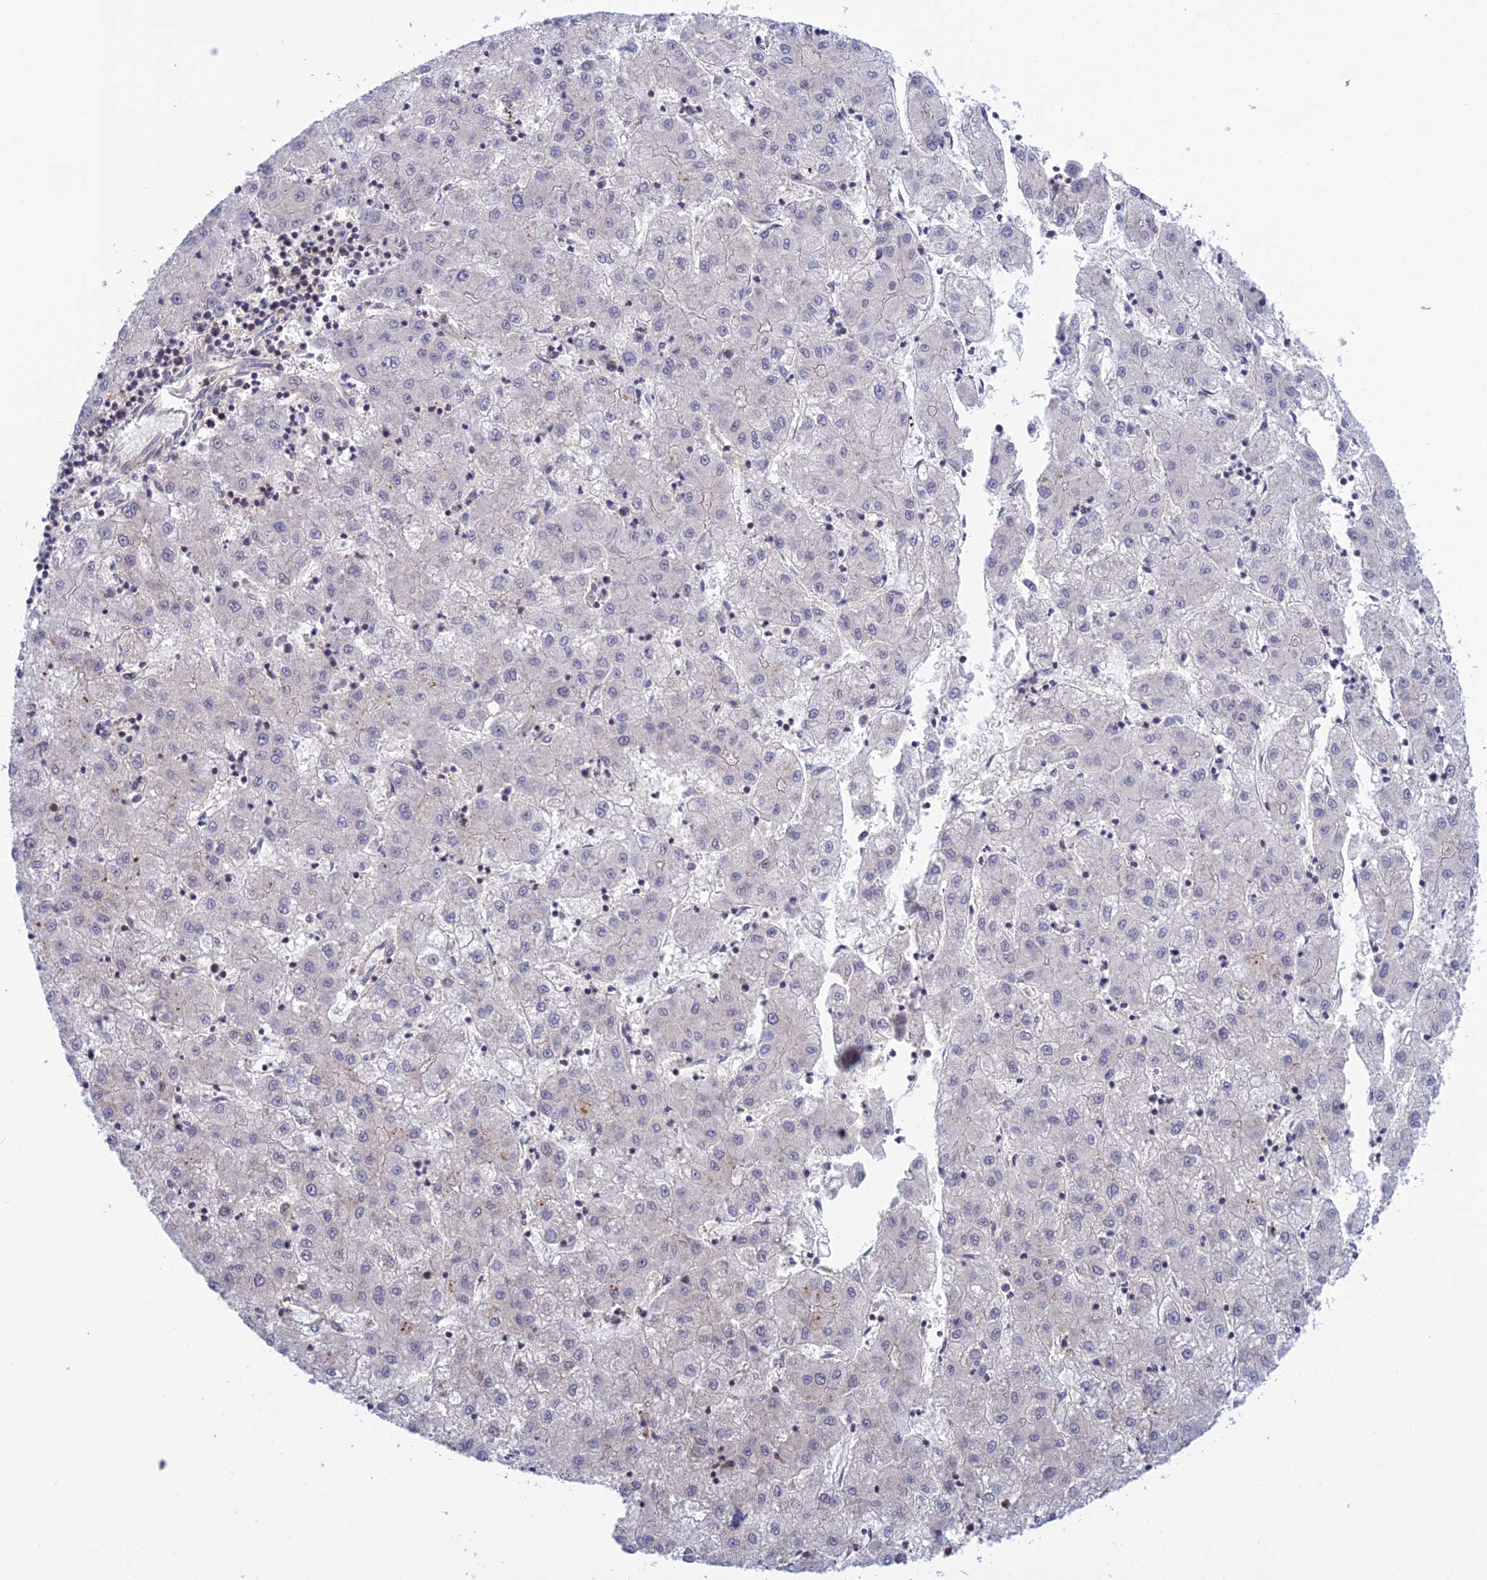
{"staining": {"intensity": "negative", "quantity": "none", "location": "none"}, "tissue": "liver cancer", "cell_type": "Tumor cells", "image_type": "cancer", "snomed": [{"axis": "morphology", "description": "Carcinoma, Hepatocellular, NOS"}, {"axis": "topography", "description": "Liver"}], "caption": "An IHC histopathology image of liver cancer (hepatocellular carcinoma) is shown. There is no staining in tumor cells of liver cancer (hepatocellular carcinoma). (Brightfield microscopy of DAB immunohistochemistry (IHC) at high magnification).", "gene": "TCEA1", "patient": {"sex": "male", "age": 72}}